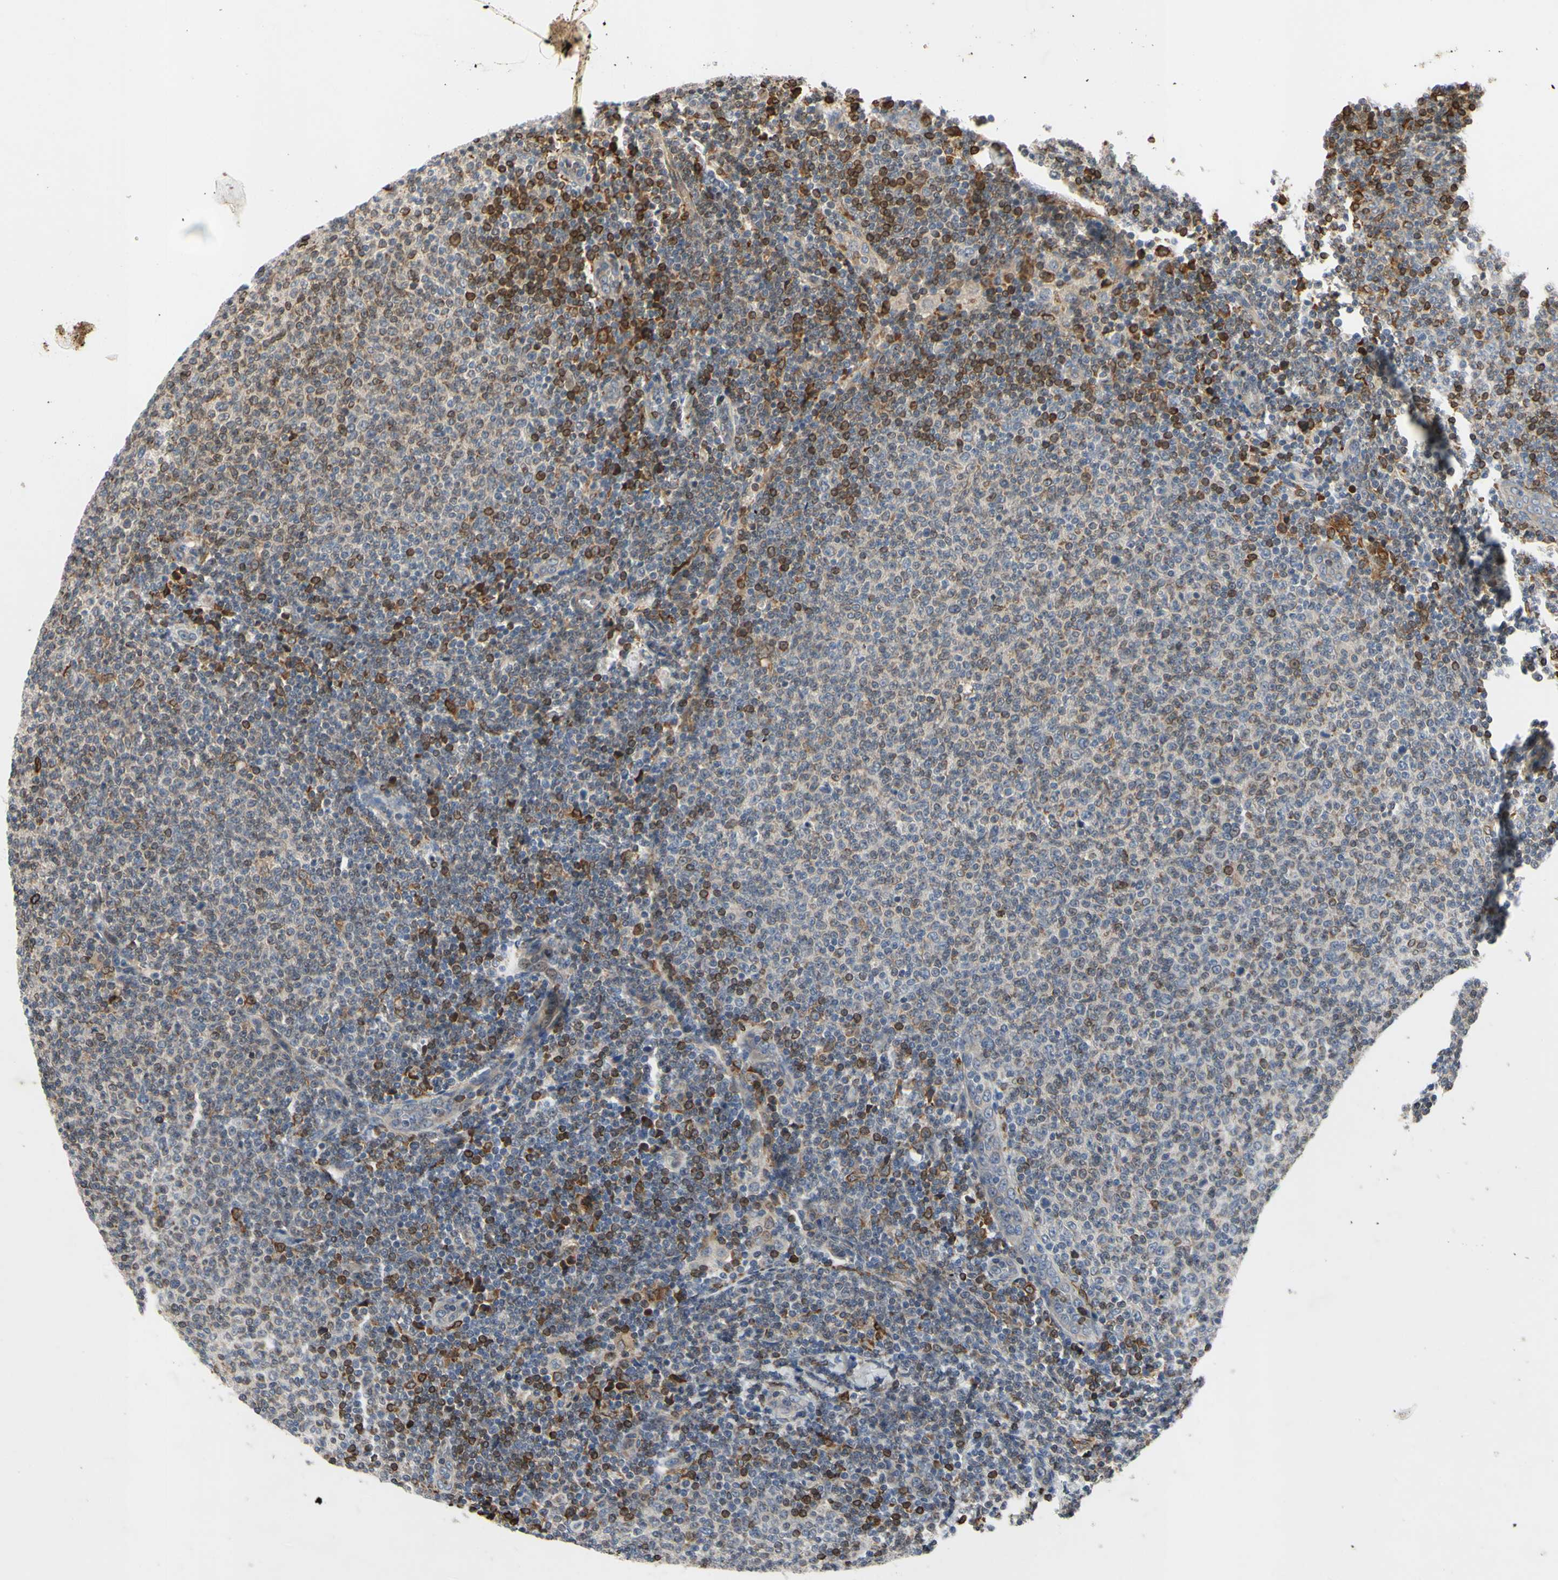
{"staining": {"intensity": "strong", "quantity": "<25%", "location": "cytoplasmic/membranous"}, "tissue": "lymphoma", "cell_type": "Tumor cells", "image_type": "cancer", "snomed": [{"axis": "morphology", "description": "Malignant lymphoma, non-Hodgkin's type, Low grade"}, {"axis": "topography", "description": "Lymph node"}], "caption": "The immunohistochemical stain highlights strong cytoplasmic/membranous positivity in tumor cells of malignant lymphoma, non-Hodgkin's type (low-grade) tissue.", "gene": "PLXNA2", "patient": {"sex": "male", "age": 66}}